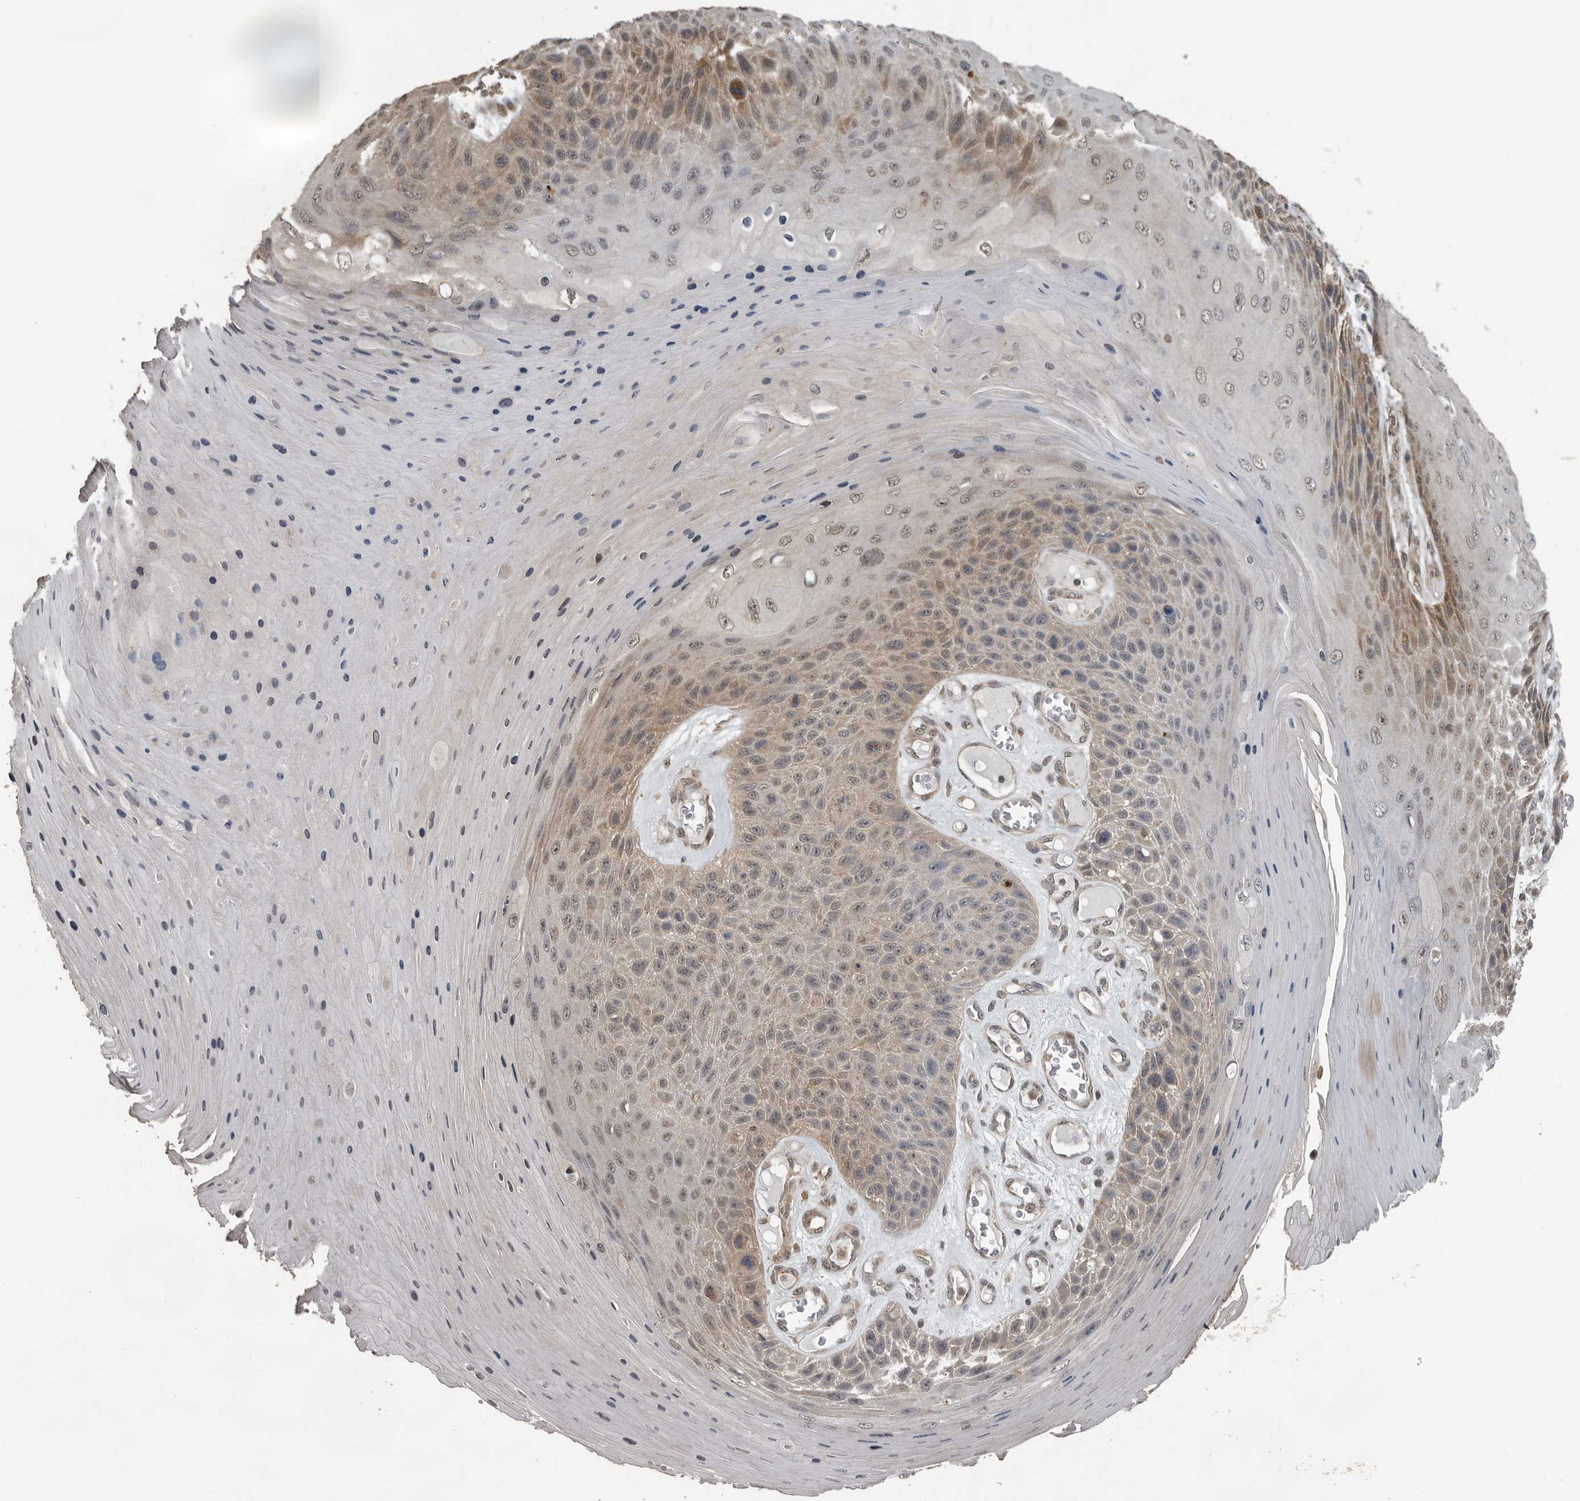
{"staining": {"intensity": "weak", "quantity": "25%-75%", "location": "cytoplasmic/membranous"}, "tissue": "skin cancer", "cell_type": "Tumor cells", "image_type": "cancer", "snomed": [{"axis": "morphology", "description": "Squamous cell carcinoma, NOS"}, {"axis": "topography", "description": "Skin"}], "caption": "Protein staining exhibits weak cytoplasmic/membranous positivity in about 25%-75% of tumor cells in skin squamous cell carcinoma.", "gene": "CEP350", "patient": {"sex": "female", "age": 88}}